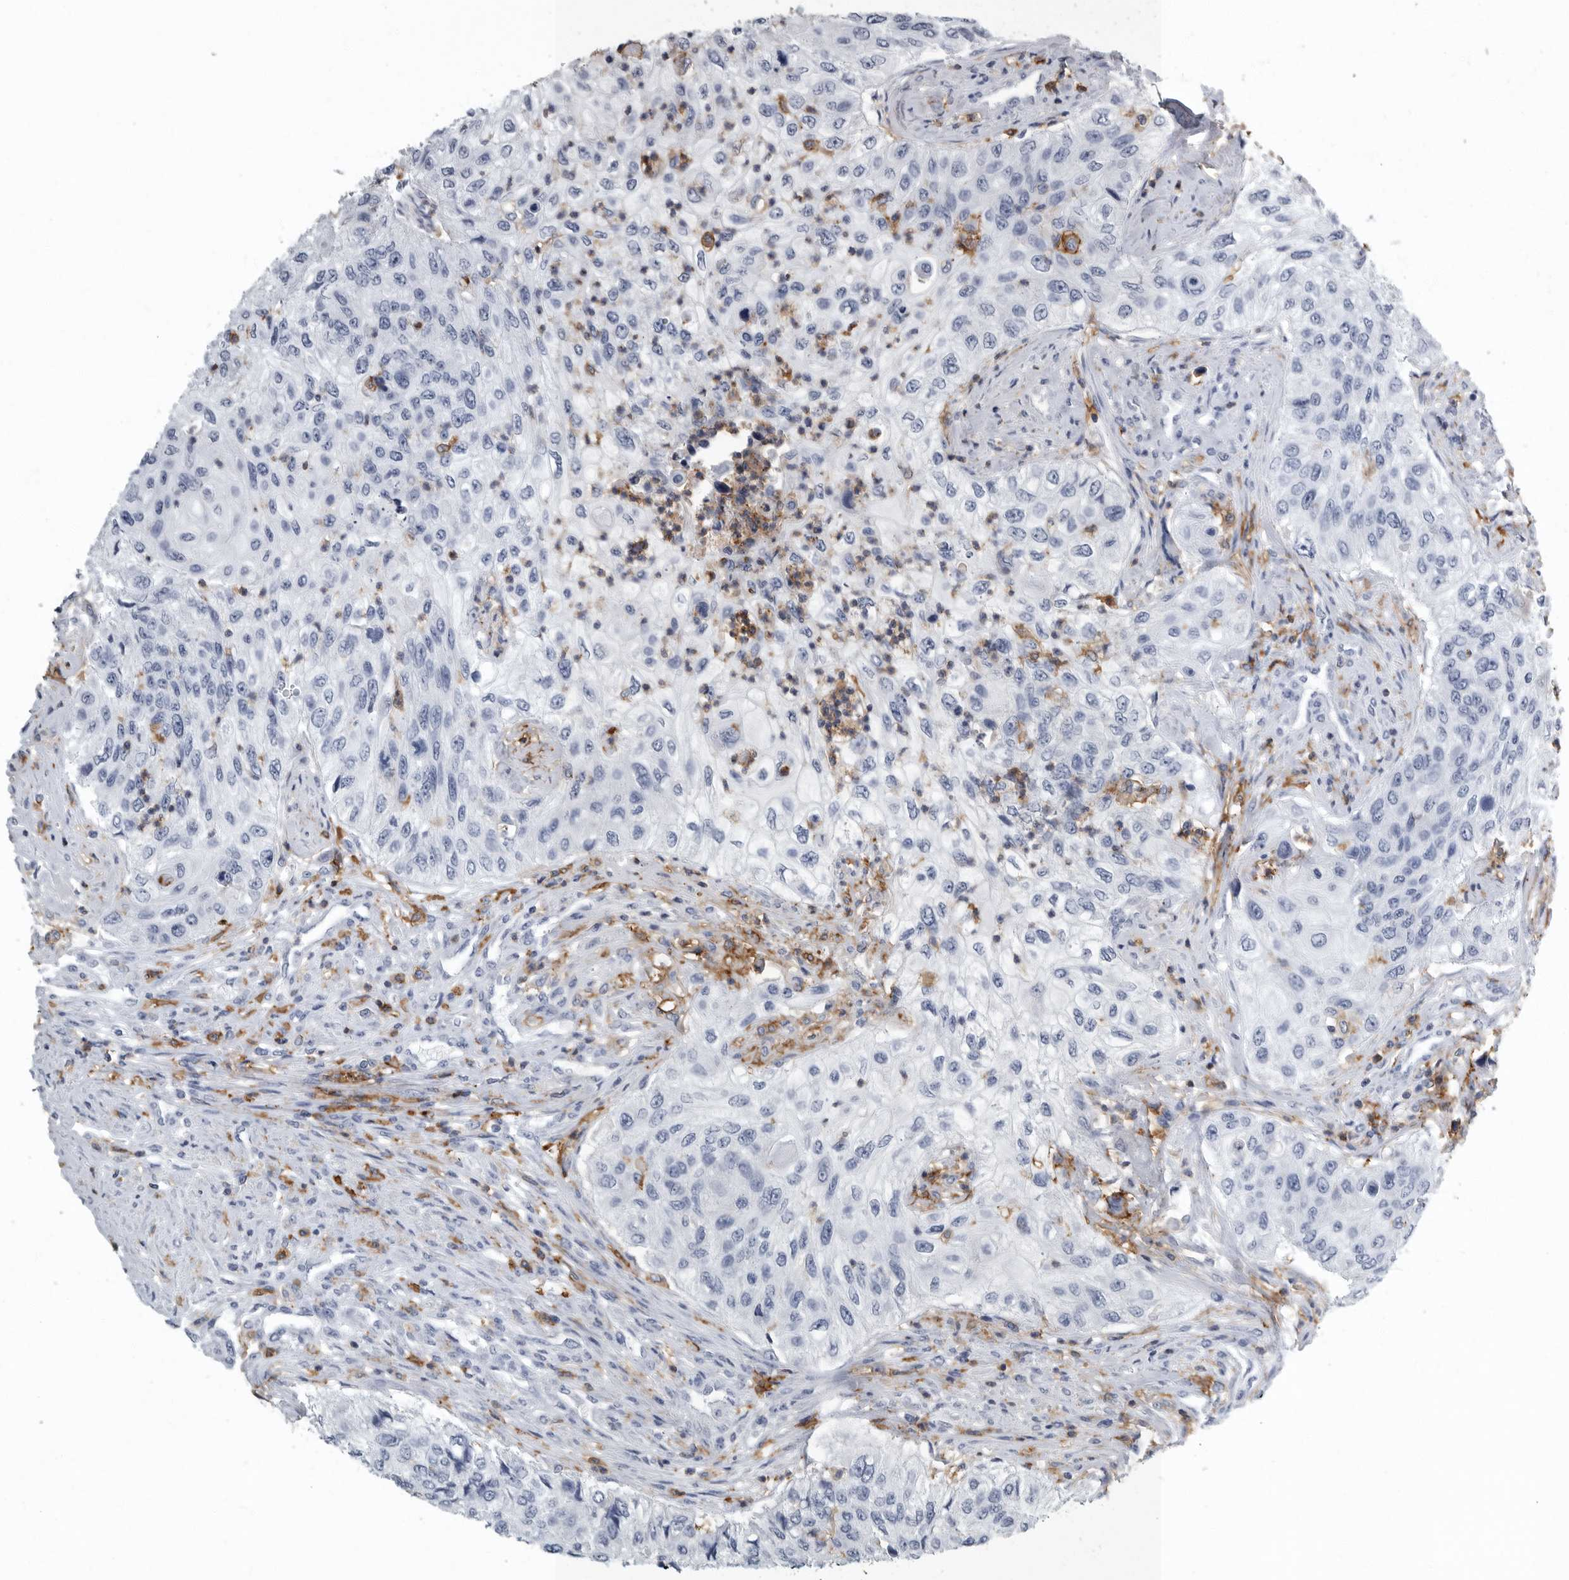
{"staining": {"intensity": "negative", "quantity": "none", "location": "none"}, "tissue": "urothelial cancer", "cell_type": "Tumor cells", "image_type": "cancer", "snomed": [{"axis": "morphology", "description": "Urothelial carcinoma, High grade"}, {"axis": "topography", "description": "Urinary bladder"}], "caption": "The IHC image has no significant positivity in tumor cells of urothelial cancer tissue.", "gene": "FCER1G", "patient": {"sex": "female", "age": 60}}